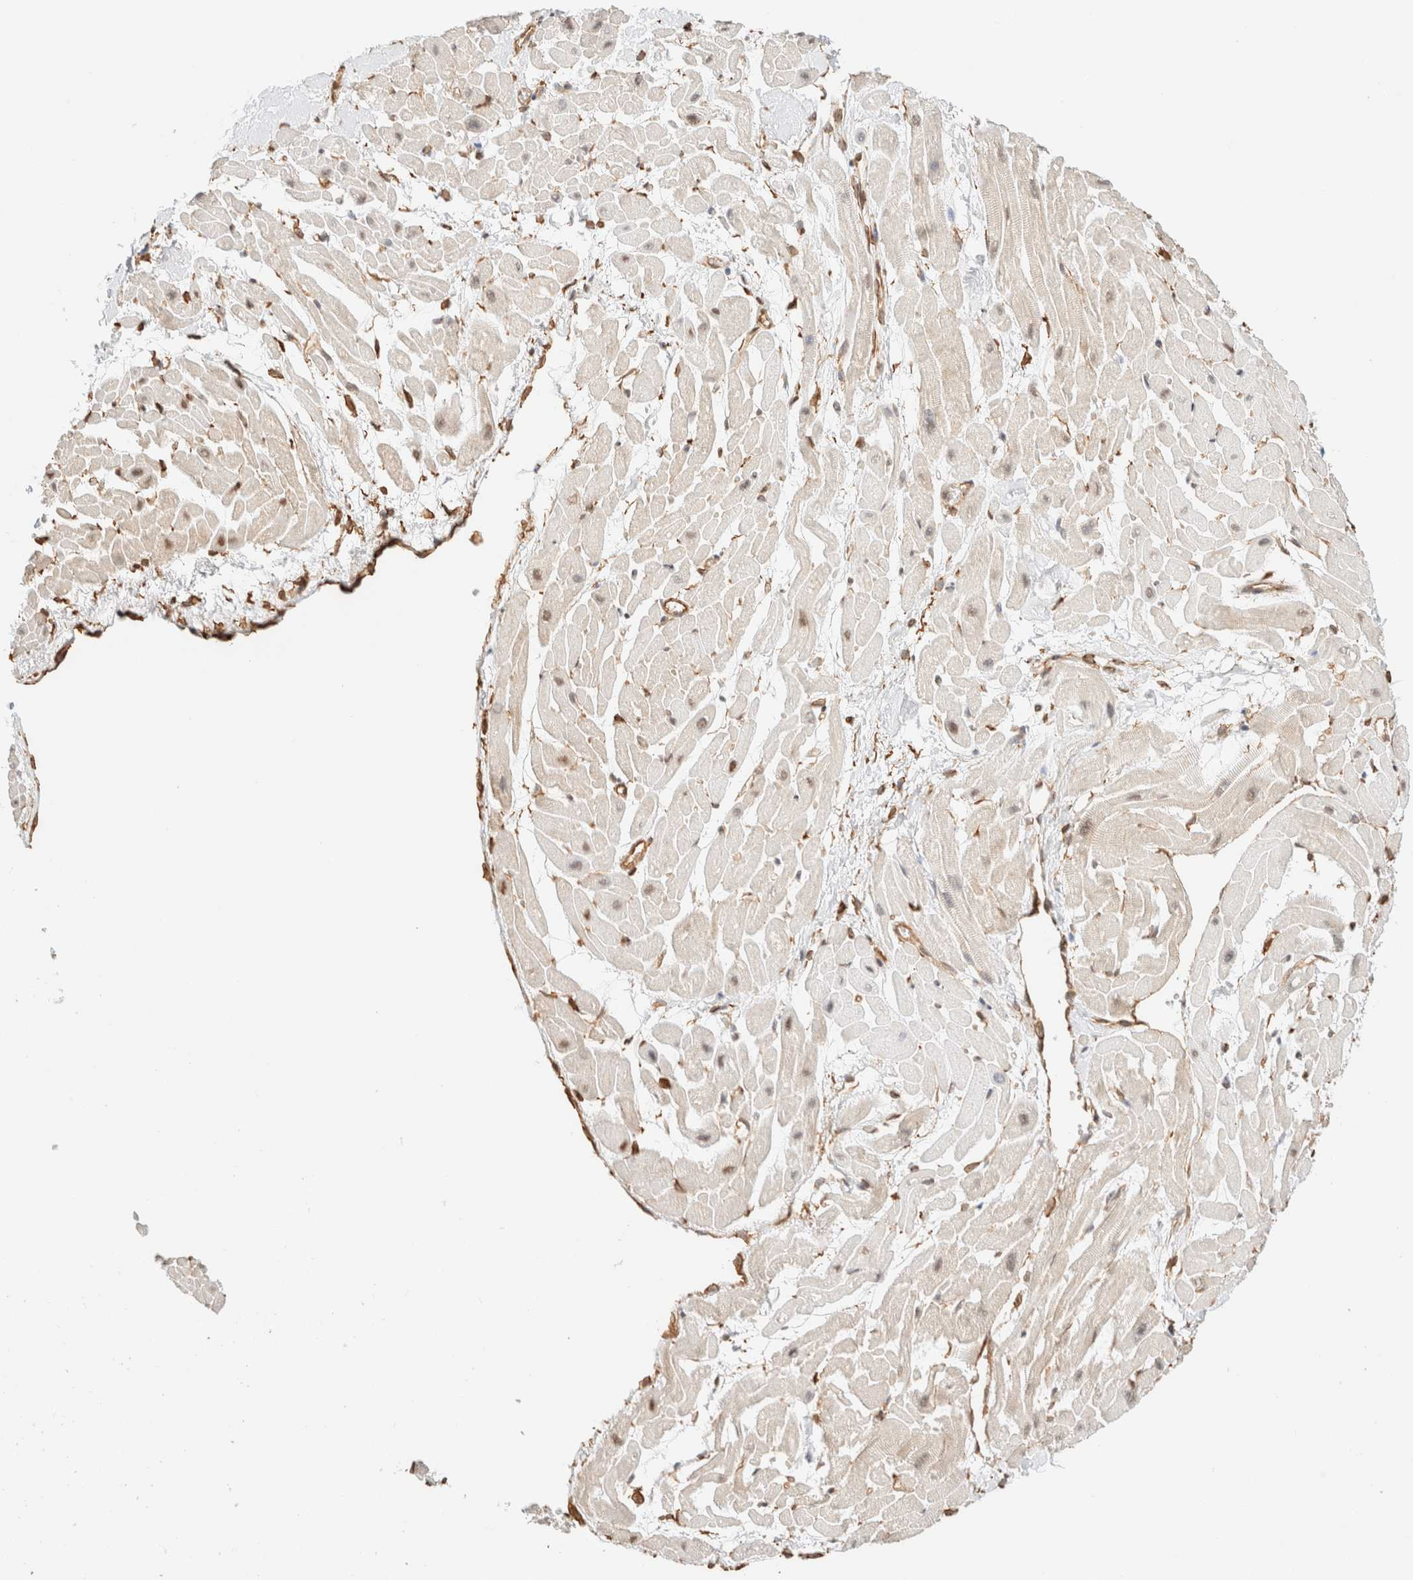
{"staining": {"intensity": "weak", "quantity": ">75%", "location": "cytoplasmic/membranous,nuclear"}, "tissue": "heart muscle", "cell_type": "Cardiomyocytes", "image_type": "normal", "snomed": [{"axis": "morphology", "description": "Normal tissue, NOS"}, {"axis": "topography", "description": "Heart"}], "caption": "DAB (3,3'-diaminobenzidine) immunohistochemical staining of benign human heart muscle reveals weak cytoplasmic/membranous,nuclear protein expression in about >75% of cardiomyocytes.", "gene": "ARID5A", "patient": {"sex": "male", "age": 45}}